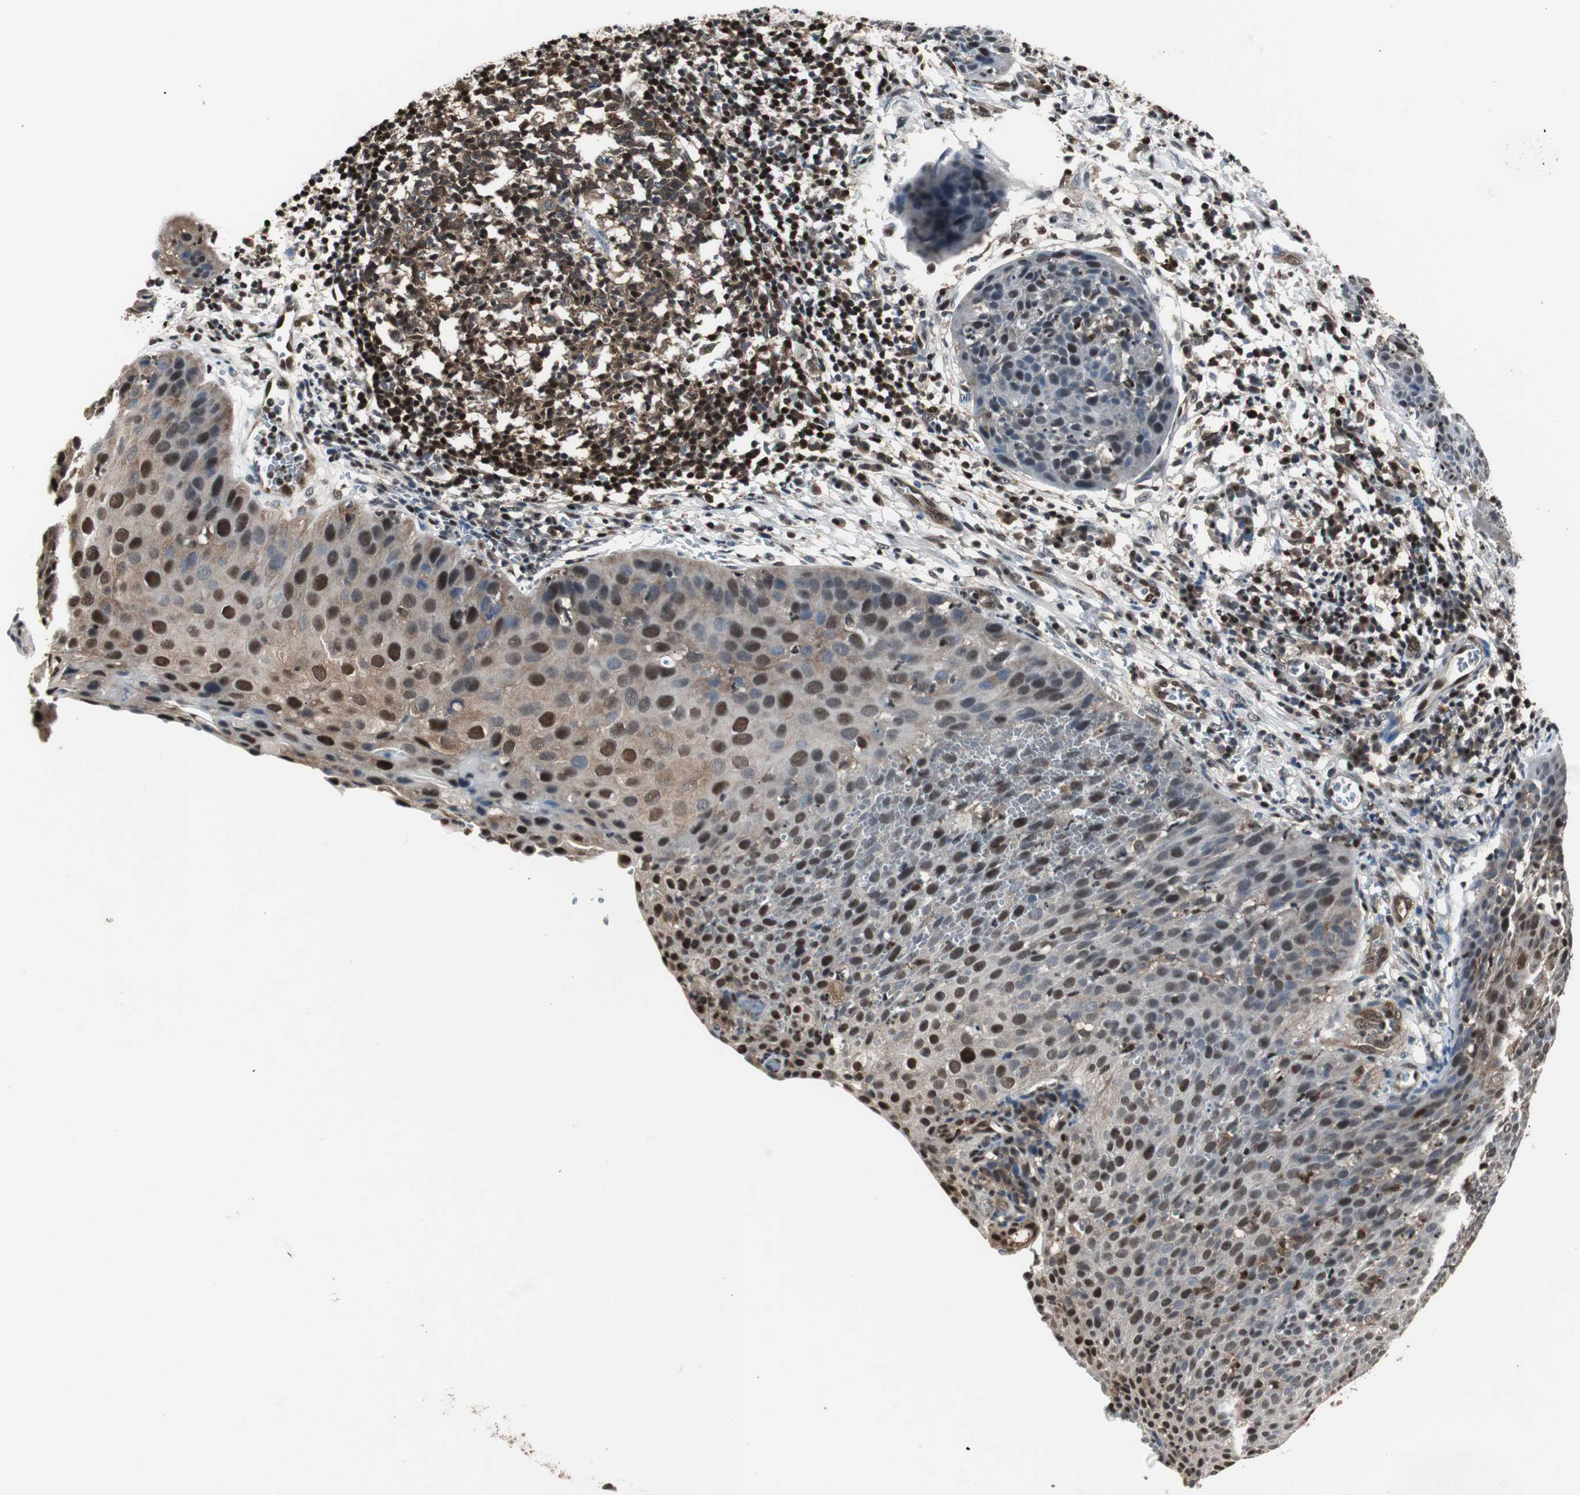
{"staining": {"intensity": "moderate", "quantity": ">75%", "location": "cytoplasmic/membranous,nuclear"}, "tissue": "cervical cancer", "cell_type": "Tumor cells", "image_type": "cancer", "snomed": [{"axis": "morphology", "description": "Squamous cell carcinoma, NOS"}, {"axis": "topography", "description": "Cervix"}], "caption": "The immunohistochemical stain labels moderate cytoplasmic/membranous and nuclear positivity in tumor cells of cervical squamous cell carcinoma tissue.", "gene": "ACLY", "patient": {"sex": "female", "age": 38}}